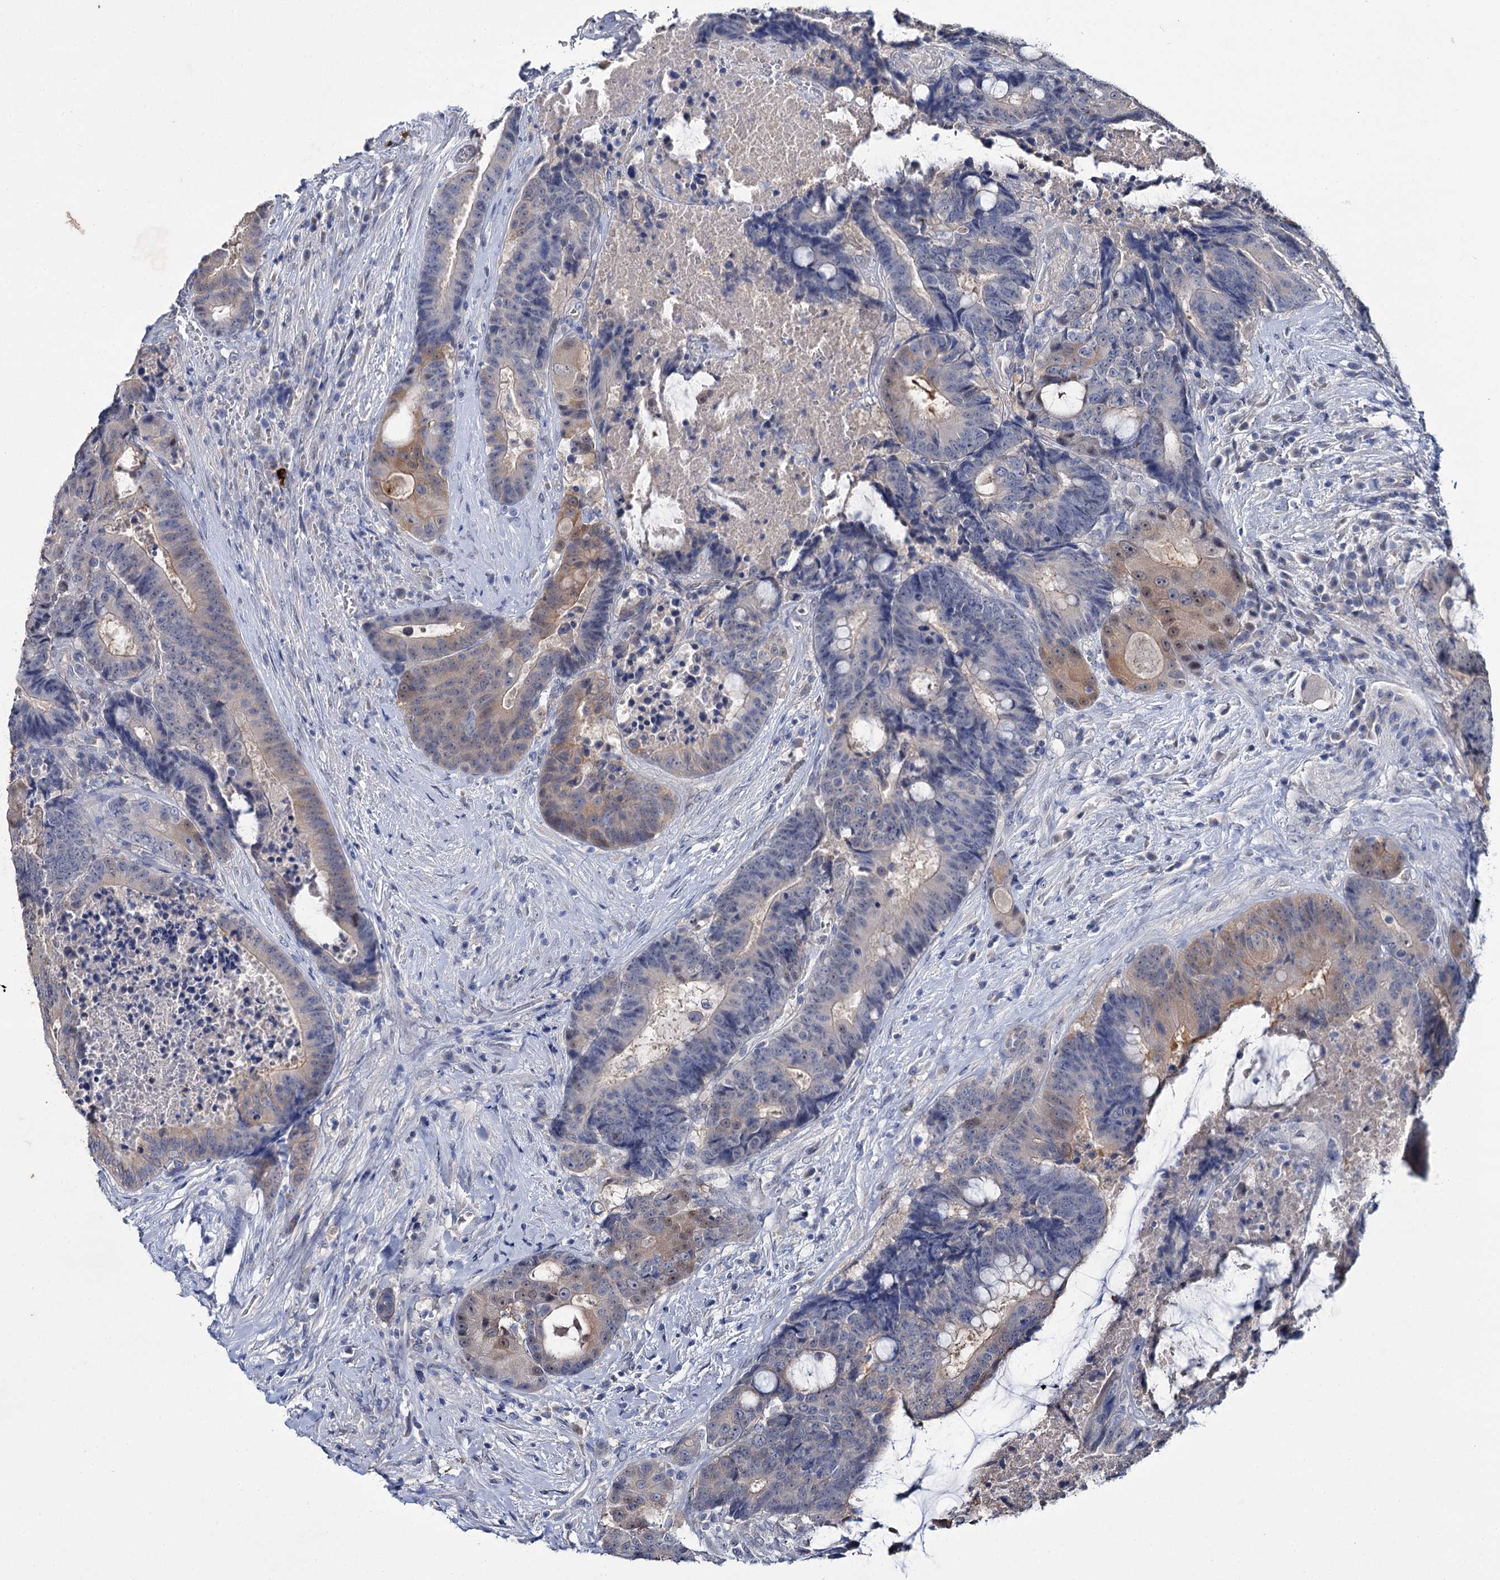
{"staining": {"intensity": "moderate", "quantity": "<25%", "location": "cytoplasmic/membranous"}, "tissue": "colorectal cancer", "cell_type": "Tumor cells", "image_type": "cancer", "snomed": [{"axis": "morphology", "description": "Adenocarcinoma, NOS"}, {"axis": "topography", "description": "Rectum"}], "caption": "Immunohistochemistry histopathology image of neoplastic tissue: adenocarcinoma (colorectal) stained using immunohistochemistry exhibits low levels of moderate protein expression localized specifically in the cytoplasmic/membranous of tumor cells, appearing as a cytoplasmic/membranous brown color.", "gene": "LYZL4", "patient": {"sex": "male", "age": 69}}